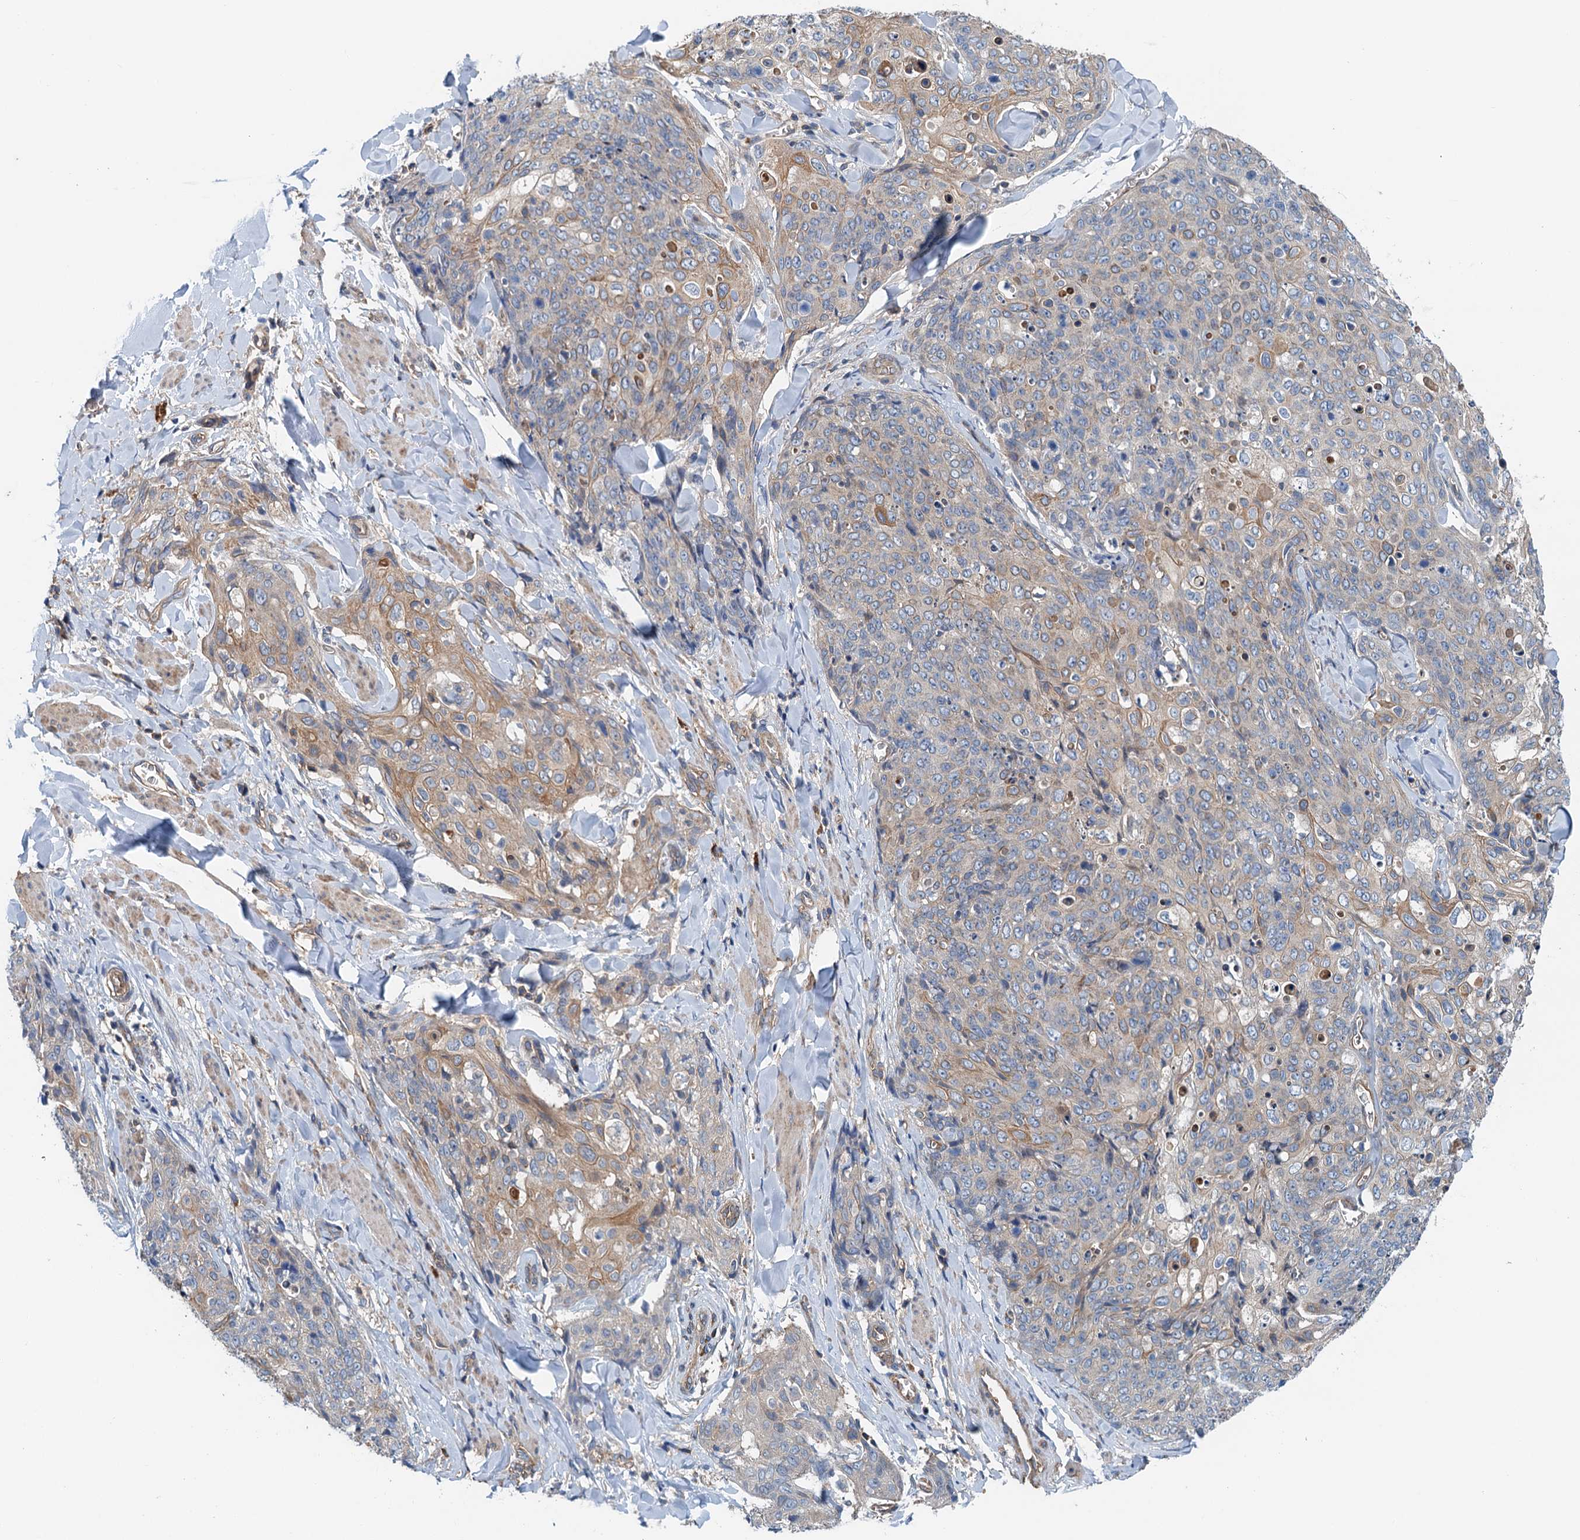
{"staining": {"intensity": "weak", "quantity": "25%-75%", "location": "cytoplasmic/membranous"}, "tissue": "skin cancer", "cell_type": "Tumor cells", "image_type": "cancer", "snomed": [{"axis": "morphology", "description": "Squamous cell carcinoma, NOS"}, {"axis": "topography", "description": "Skin"}, {"axis": "topography", "description": "Vulva"}], "caption": "Weak cytoplasmic/membranous expression is identified in about 25%-75% of tumor cells in skin squamous cell carcinoma.", "gene": "ROGDI", "patient": {"sex": "female", "age": 85}}